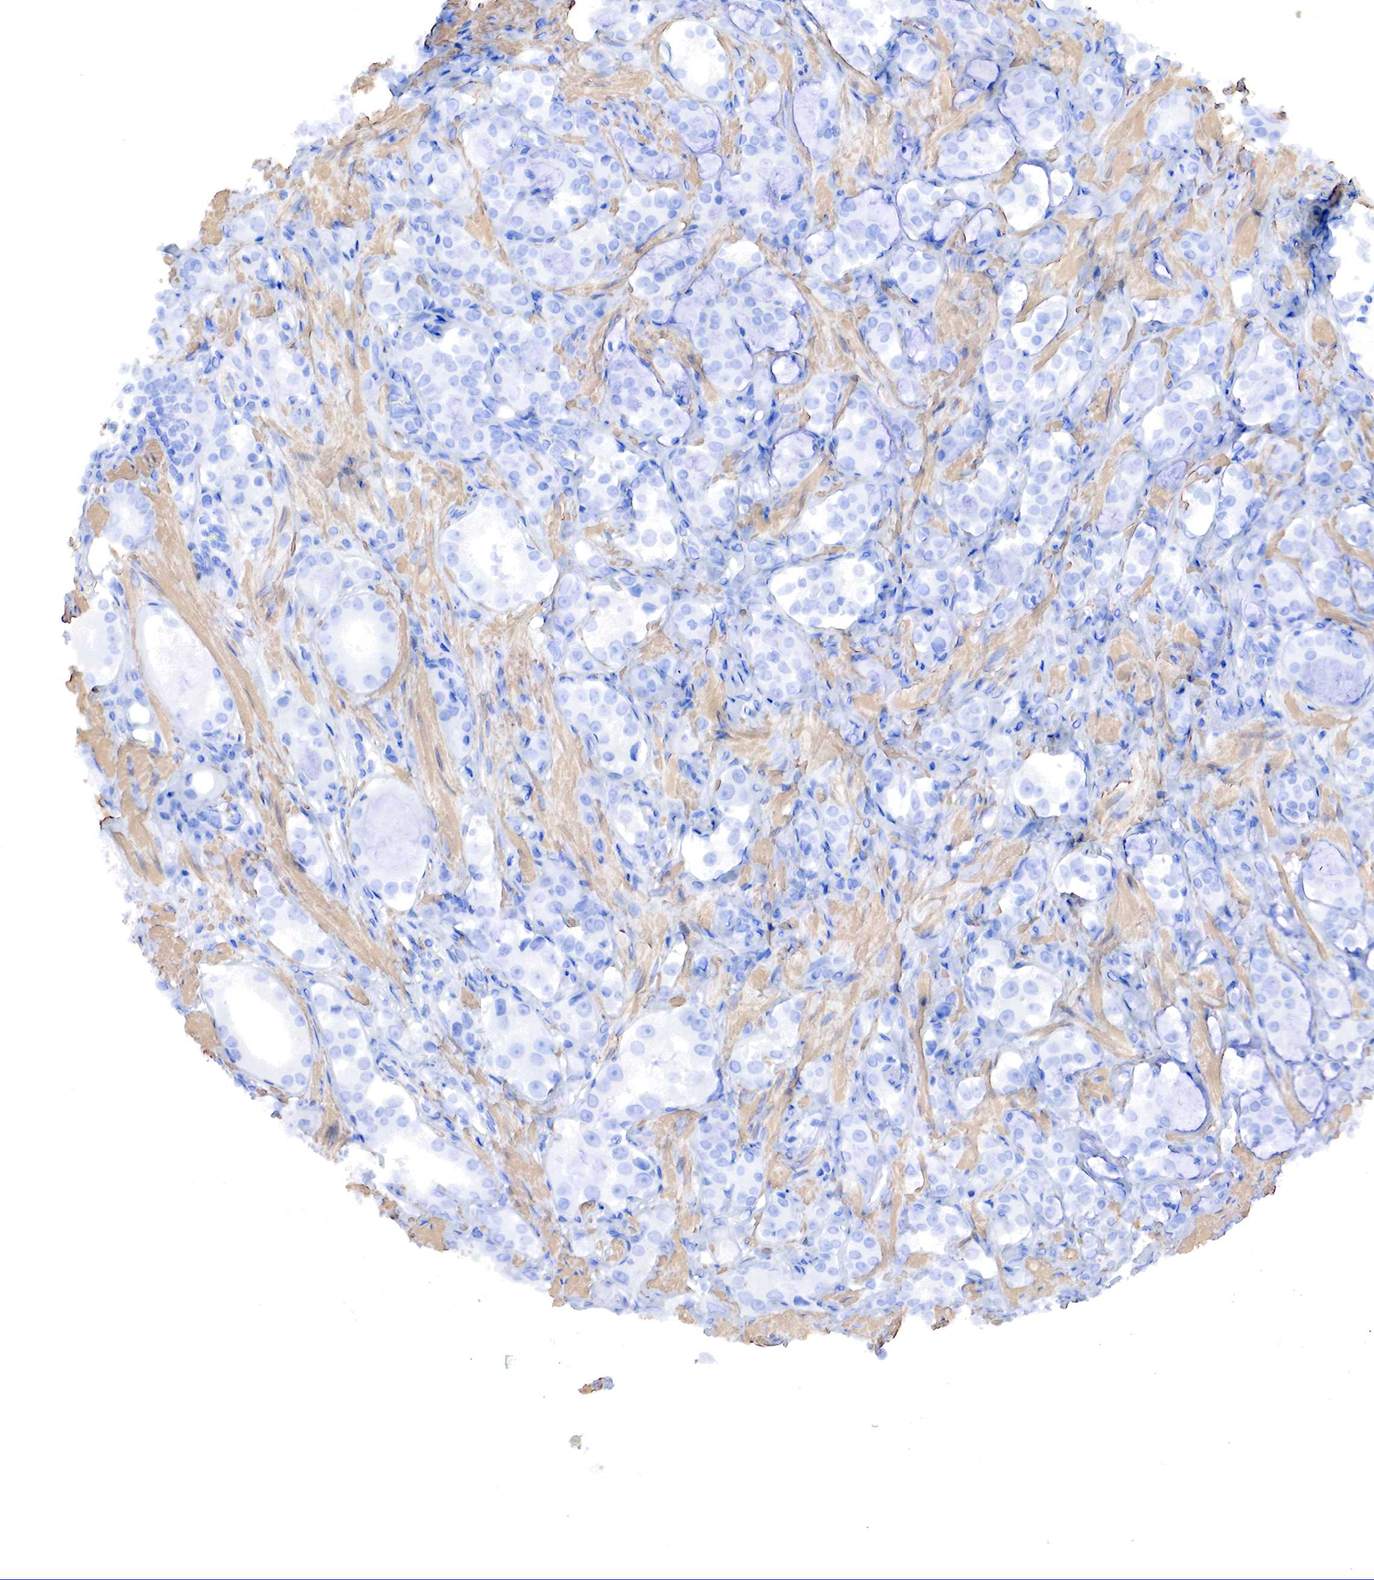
{"staining": {"intensity": "negative", "quantity": "none", "location": "none"}, "tissue": "prostate cancer", "cell_type": "Tumor cells", "image_type": "cancer", "snomed": [{"axis": "morphology", "description": "Adenocarcinoma, Medium grade"}, {"axis": "topography", "description": "Prostate"}], "caption": "High magnification brightfield microscopy of prostate cancer (medium-grade adenocarcinoma) stained with DAB (3,3'-diaminobenzidine) (brown) and counterstained with hematoxylin (blue): tumor cells show no significant staining.", "gene": "TPM1", "patient": {"sex": "male", "age": 73}}